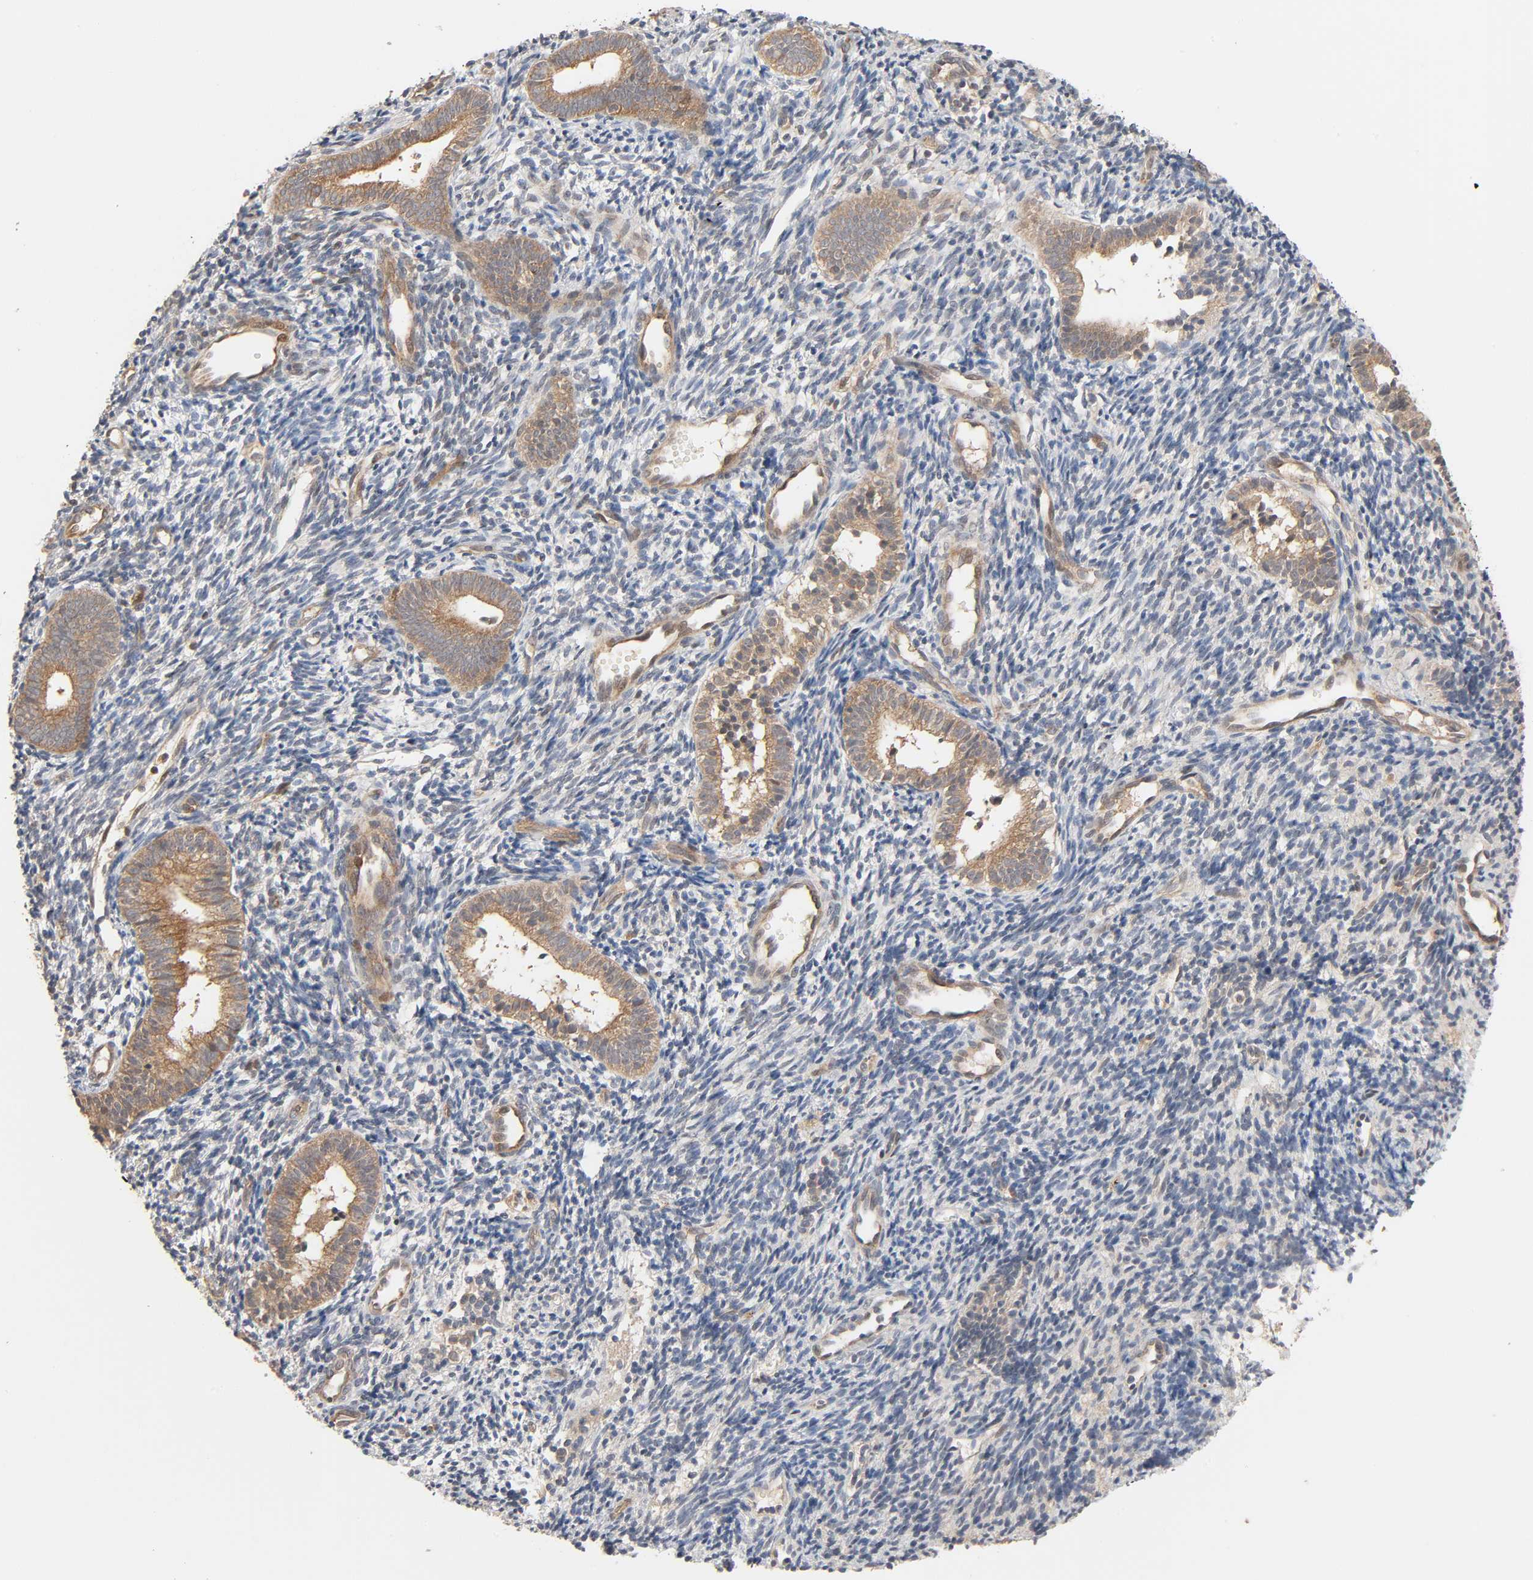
{"staining": {"intensity": "weak", "quantity": "25%-75%", "location": "cytoplasmic/membranous"}, "tissue": "endometrium", "cell_type": "Cells in endometrial stroma", "image_type": "normal", "snomed": [{"axis": "morphology", "description": "Normal tissue, NOS"}, {"axis": "topography", "description": "Uterus"}, {"axis": "topography", "description": "Endometrium"}], "caption": "DAB (3,3'-diaminobenzidine) immunohistochemical staining of normal human endometrium demonstrates weak cytoplasmic/membranous protein expression in about 25%-75% of cells in endometrial stroma. The staining was performed using DAB, with brown indicating positive protein expression. Nuclei are stained blue with hematoxylin.", "gene": "NEMF", "patient": {"sex": "female", "age": 33}}